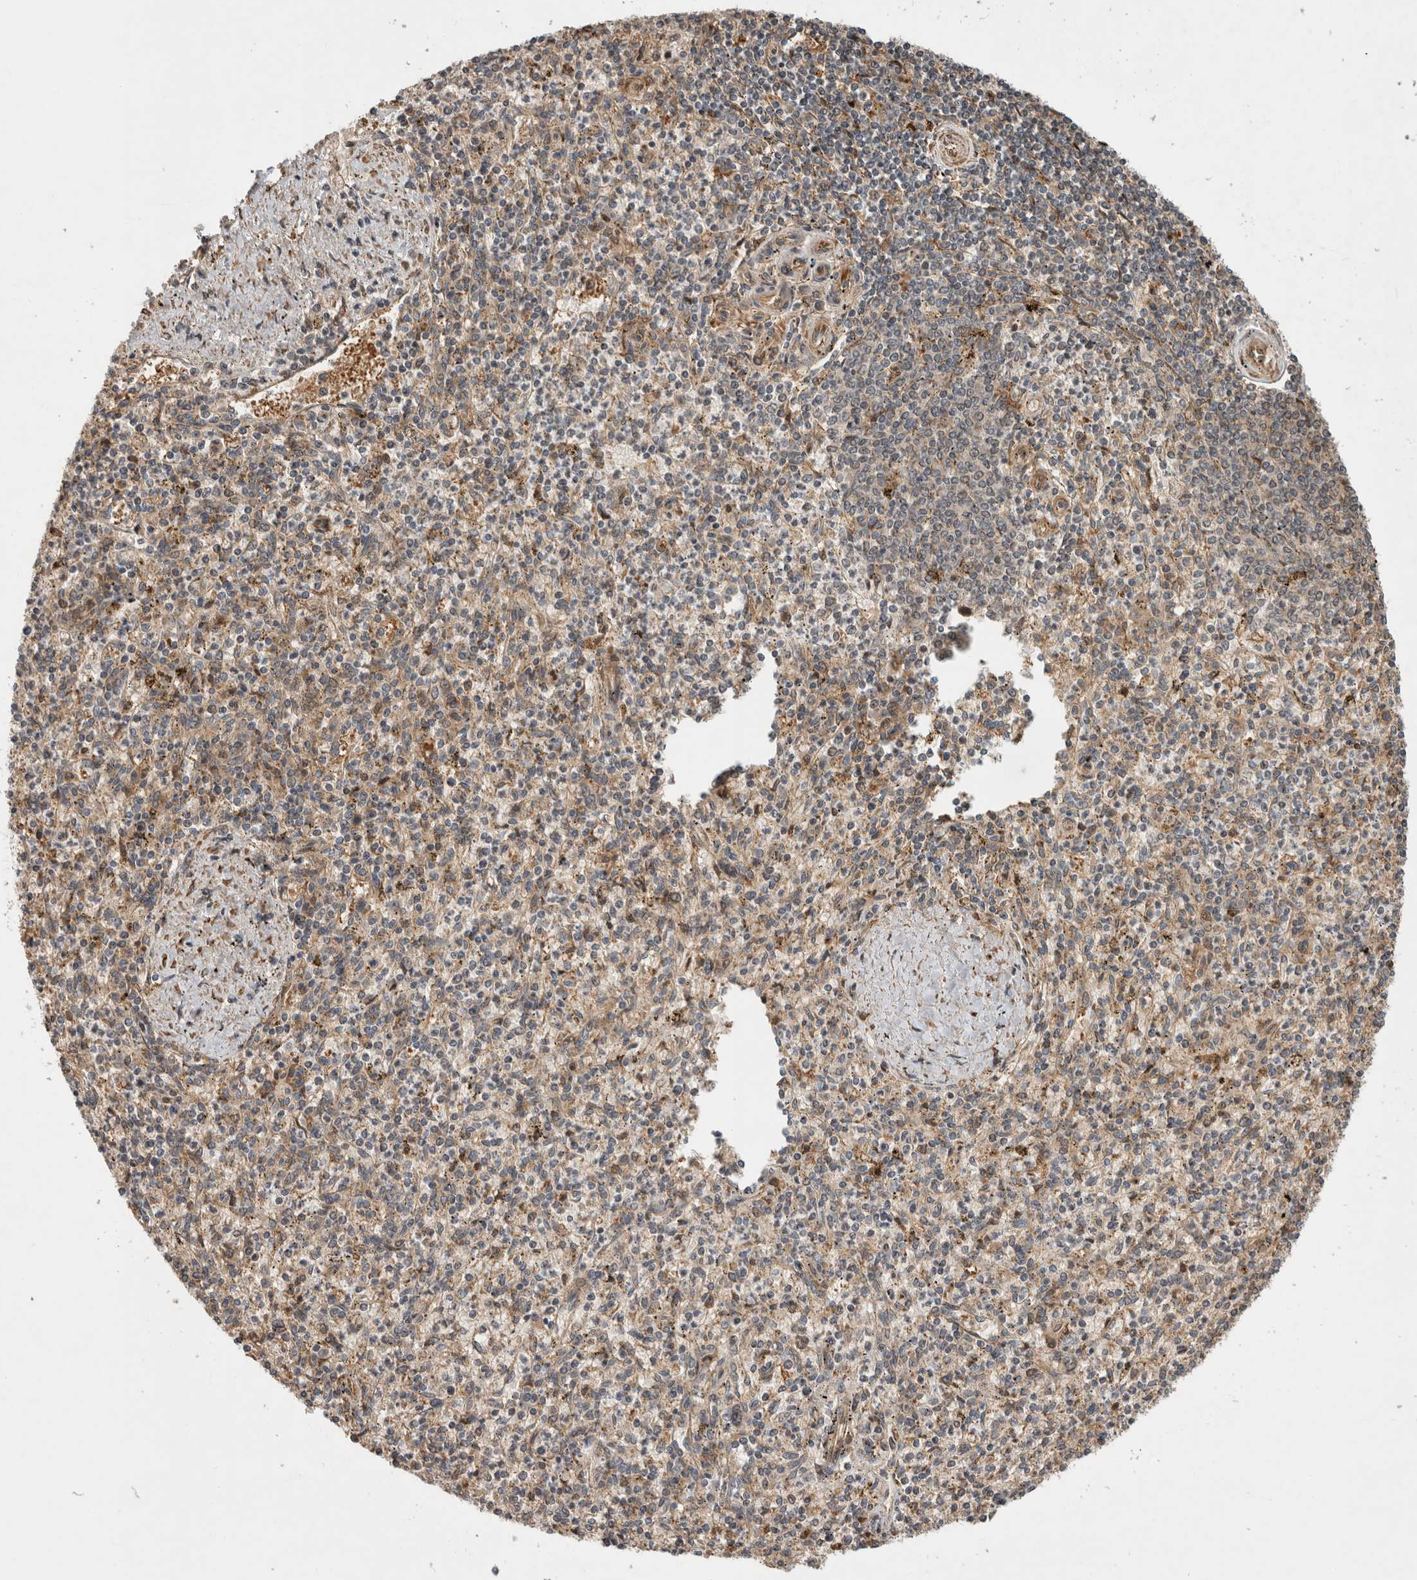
{"staining": {"intensity": "moderate", "quantity": "25%-75%", "location": "cytoplasmic/membranous"}, "tissue": "spleen", "cell_type": "Cells in red pulp", "image_type": "normal", "snomed": [{"axis": "morphology", "description": "Normal tissue, NOS"}, {"axis": "topography", "description": "Spleen"}], "caption": "Immunohistochemistry (IHC) micrograph of unremarkable human spleen stained for a protein (brown), which demonstrates medium levels of moderate cytoplasmic/membranous positivity in about 25%-75% of cells in red pulp.", "gene": "TUBD1", "patient": {"sex": "male", "age": 72}}